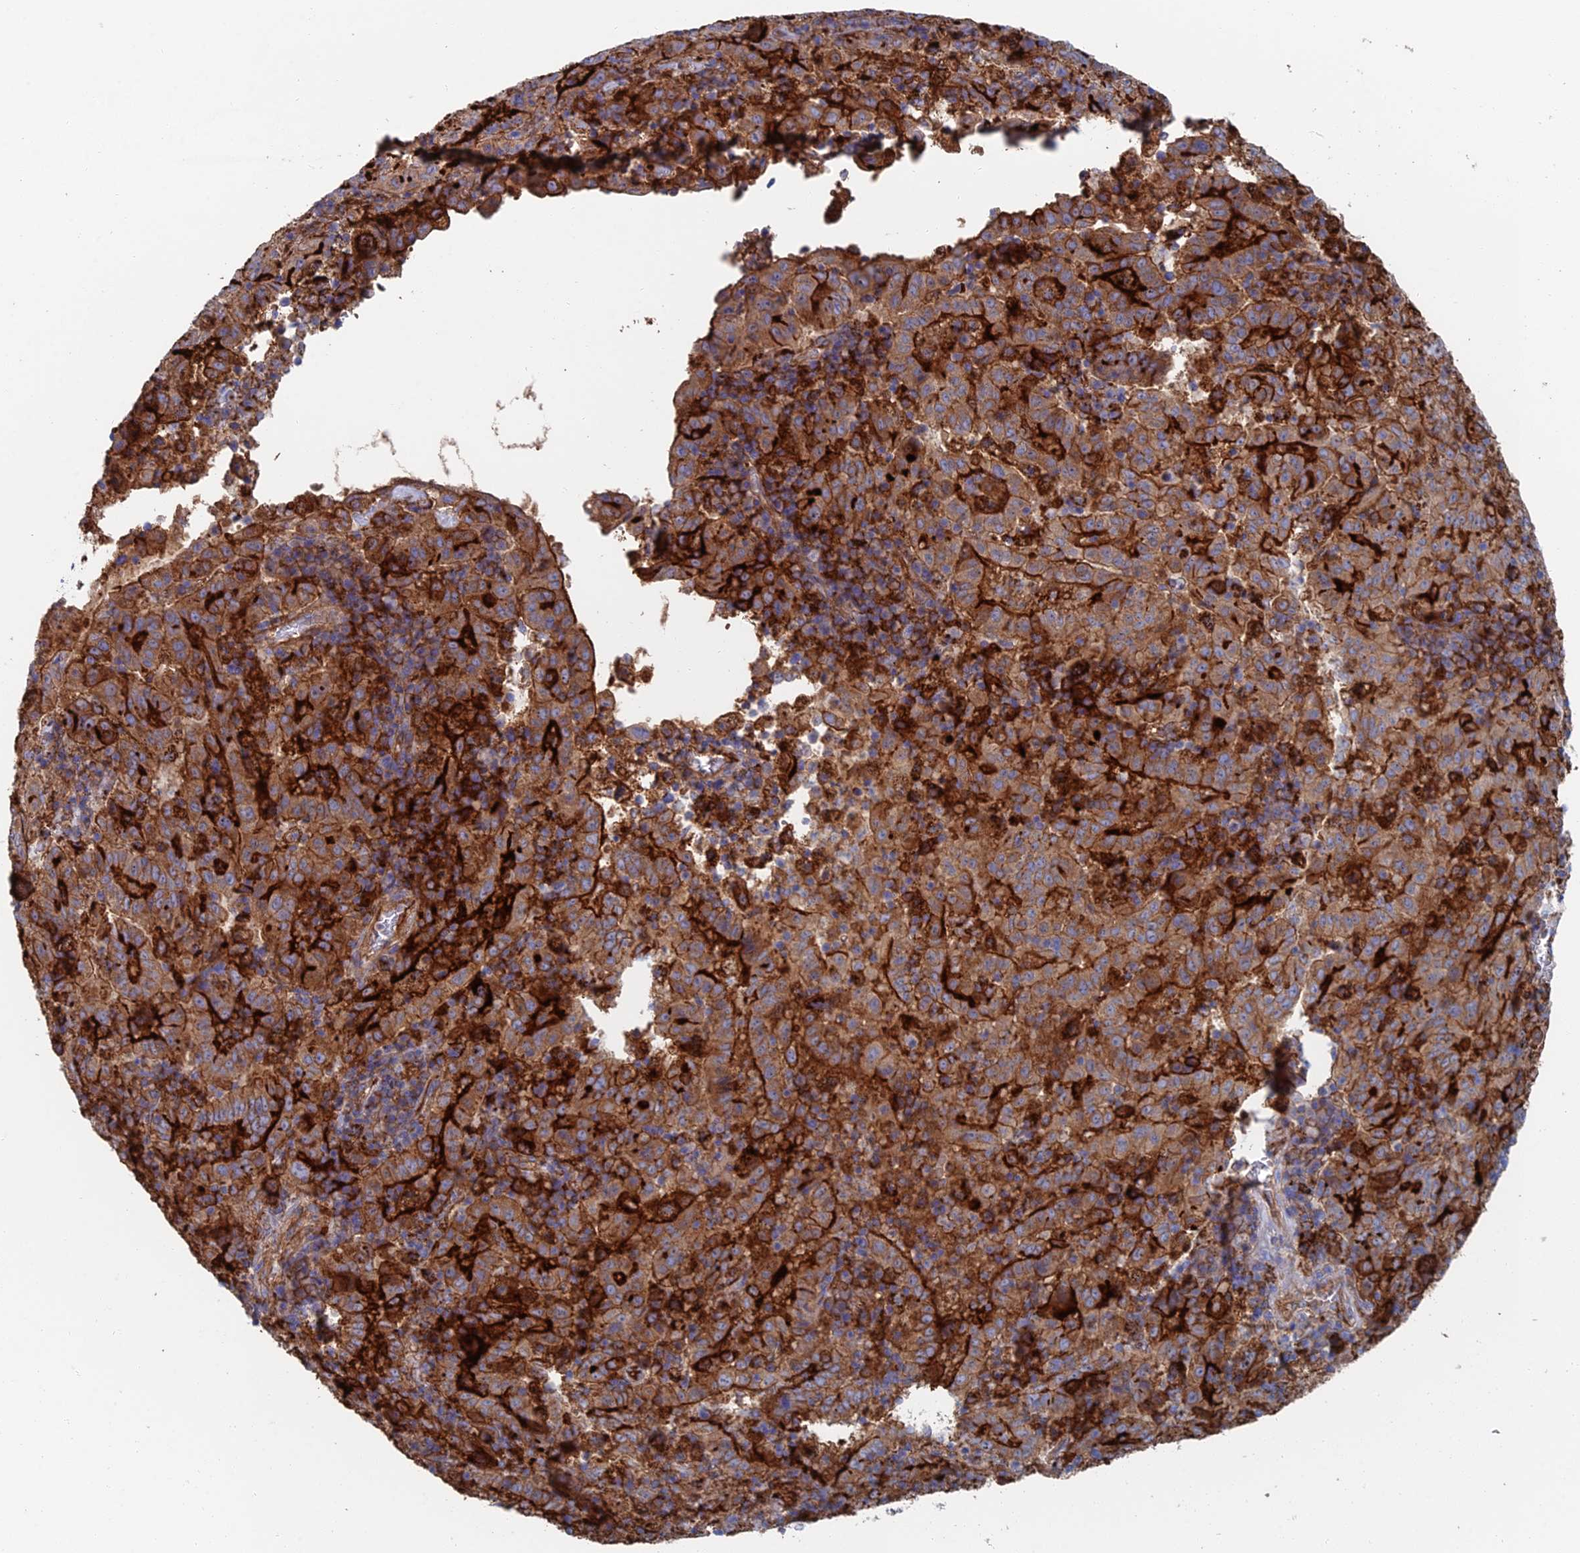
{"staining": {"intensity": "strong", "quantity": "25%-75%", "location": "cytoplasmic/membranous"}, "tissue": "pancreatic cancer", "cell_type": "Tumor cells", "image_type": "cancer", "snomed": [{"axis": "morphology", "description": "Adenocarcinoma, NOS"}, {"axis": "topography", "description": "Pancreas"}], "caption": "Immunohistochemical staining of pancreatic cancer (adenocarcinoma) displays high levels of strong cytoplasmic/membranous protein positivity in approximately 25%-75% of tumor cells.", "gene": "SNX11", "patient": {"sex": "male", "age": 63}}